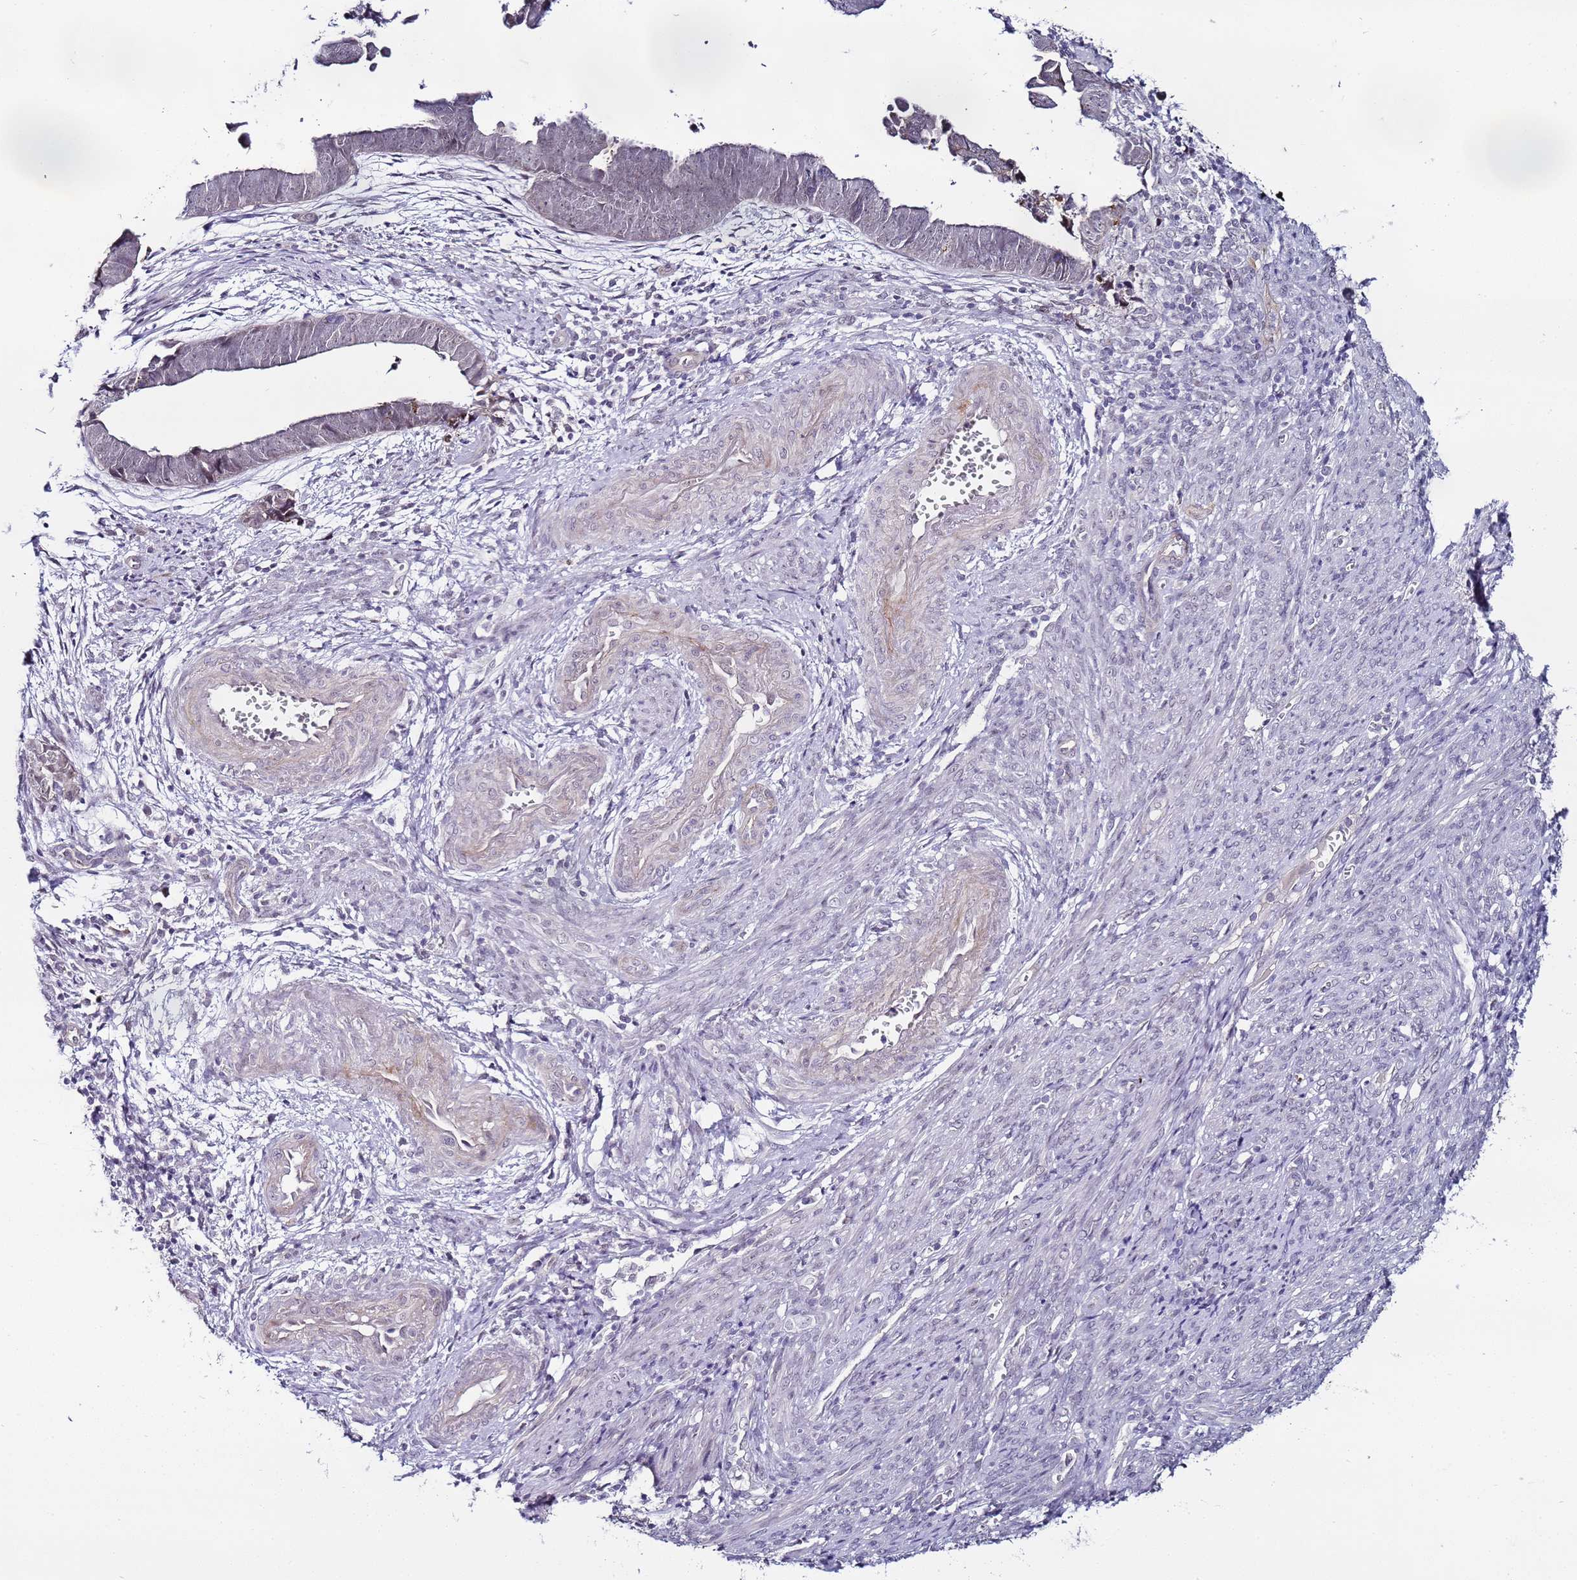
{"staining": {"intensity": "negative", "quantity": "none", "location": "none"}, "tissue": "endometrial cancer", "cell_type": "Tumor cells", "image_type": "cancer", "snomed": [{"axis": "morphology", "description": "Adenocarcinoma, NOS"}, {"axis": "topography", "description": "Endometrium"}], "caption": "Endometrial cancer (adenocarcinoma) was stained to show a protein in brown. There is no significant staining in tumor cells.", "gene": "PSMA7", "patient": {"sex": "female", "age": 75}}